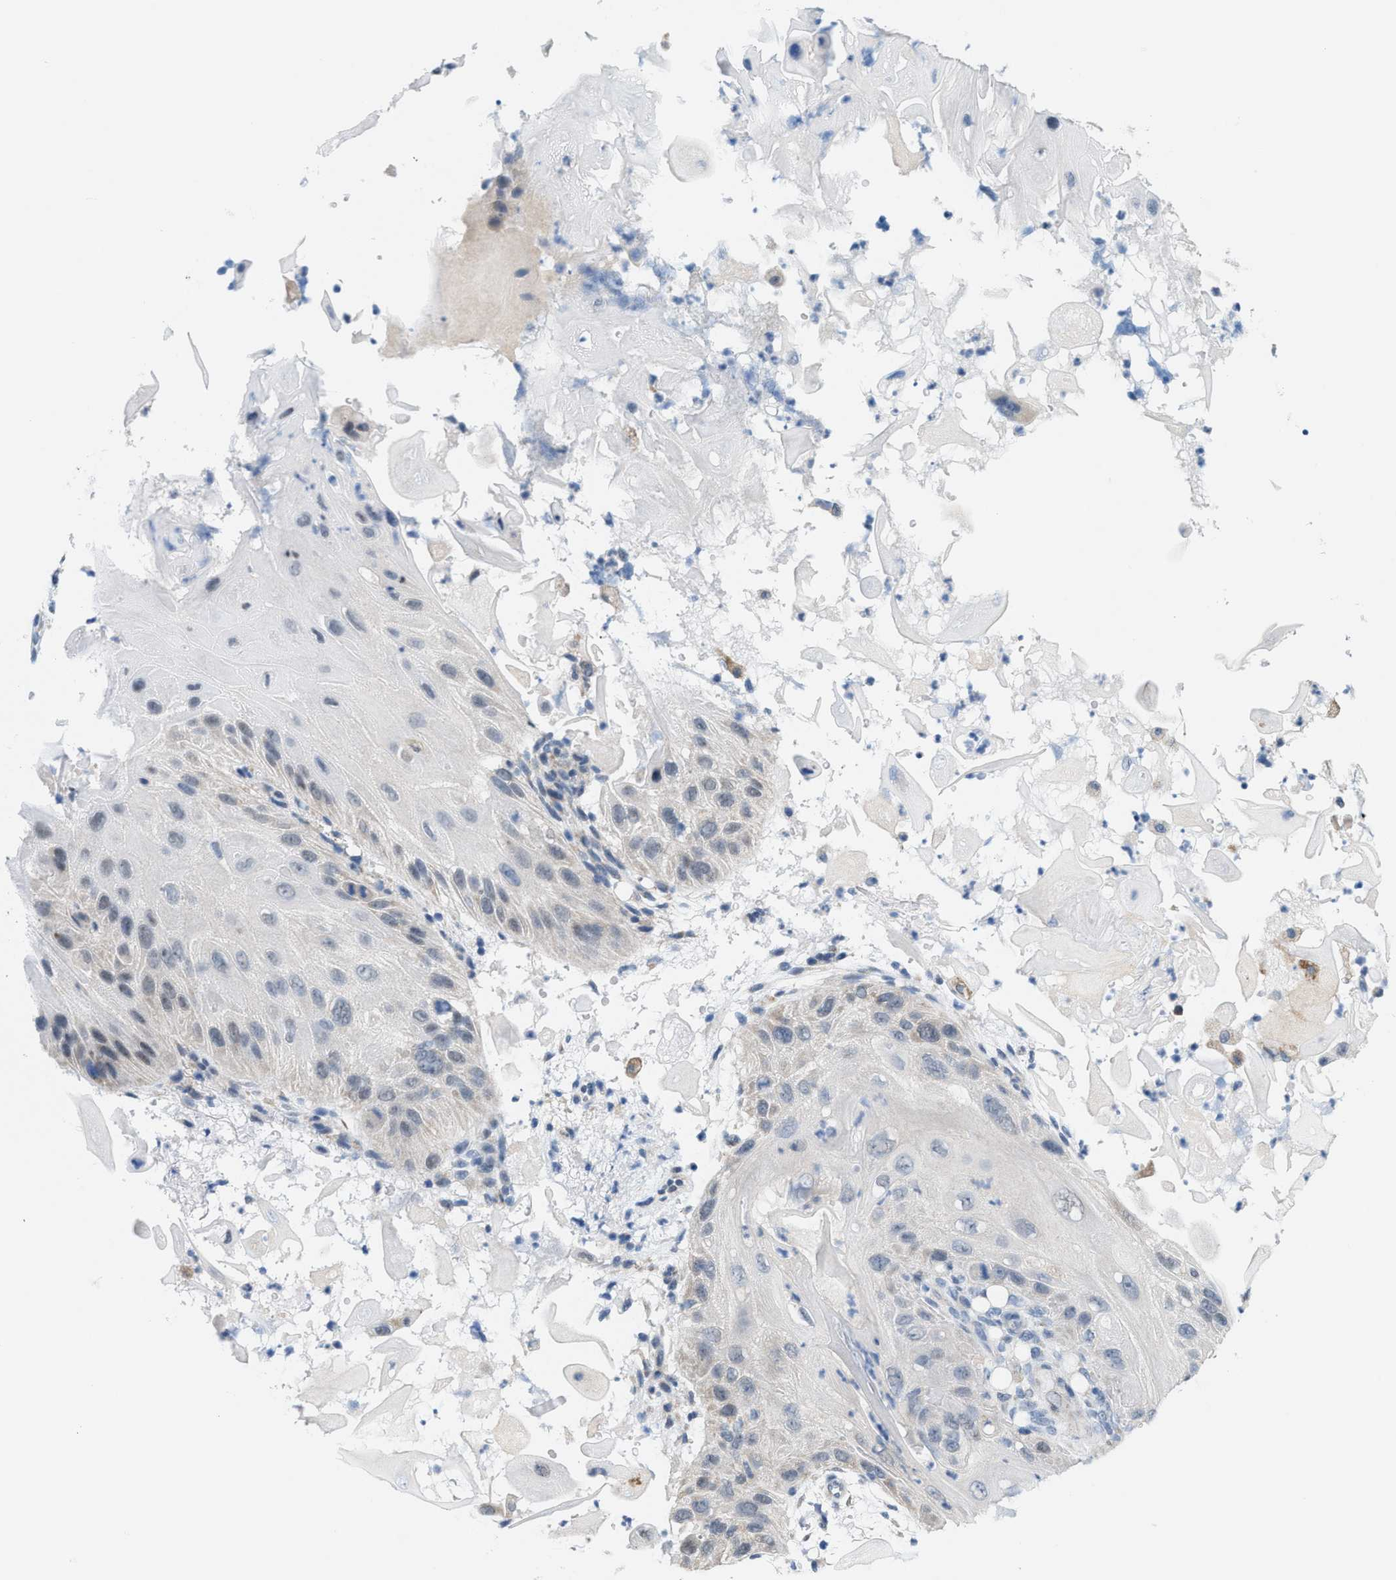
{"staining": {"intensity": "negative", "quantity": "none", "location": "none"}, "tissue": "skin cancer", "cell_type": "Tumor cells", "image_type": "cancer", "snomed": [{"axis": "morphology", "description": "Squamous cell carcinoma, NOS"}, {"axis": "topography", "description": "Skin"}], "caption": "The histopathology image exhibits no significant staining in tumor cells of skin cancer.", "gene": "KIFC3", "patient": {"sex": "female", "age": 77}}